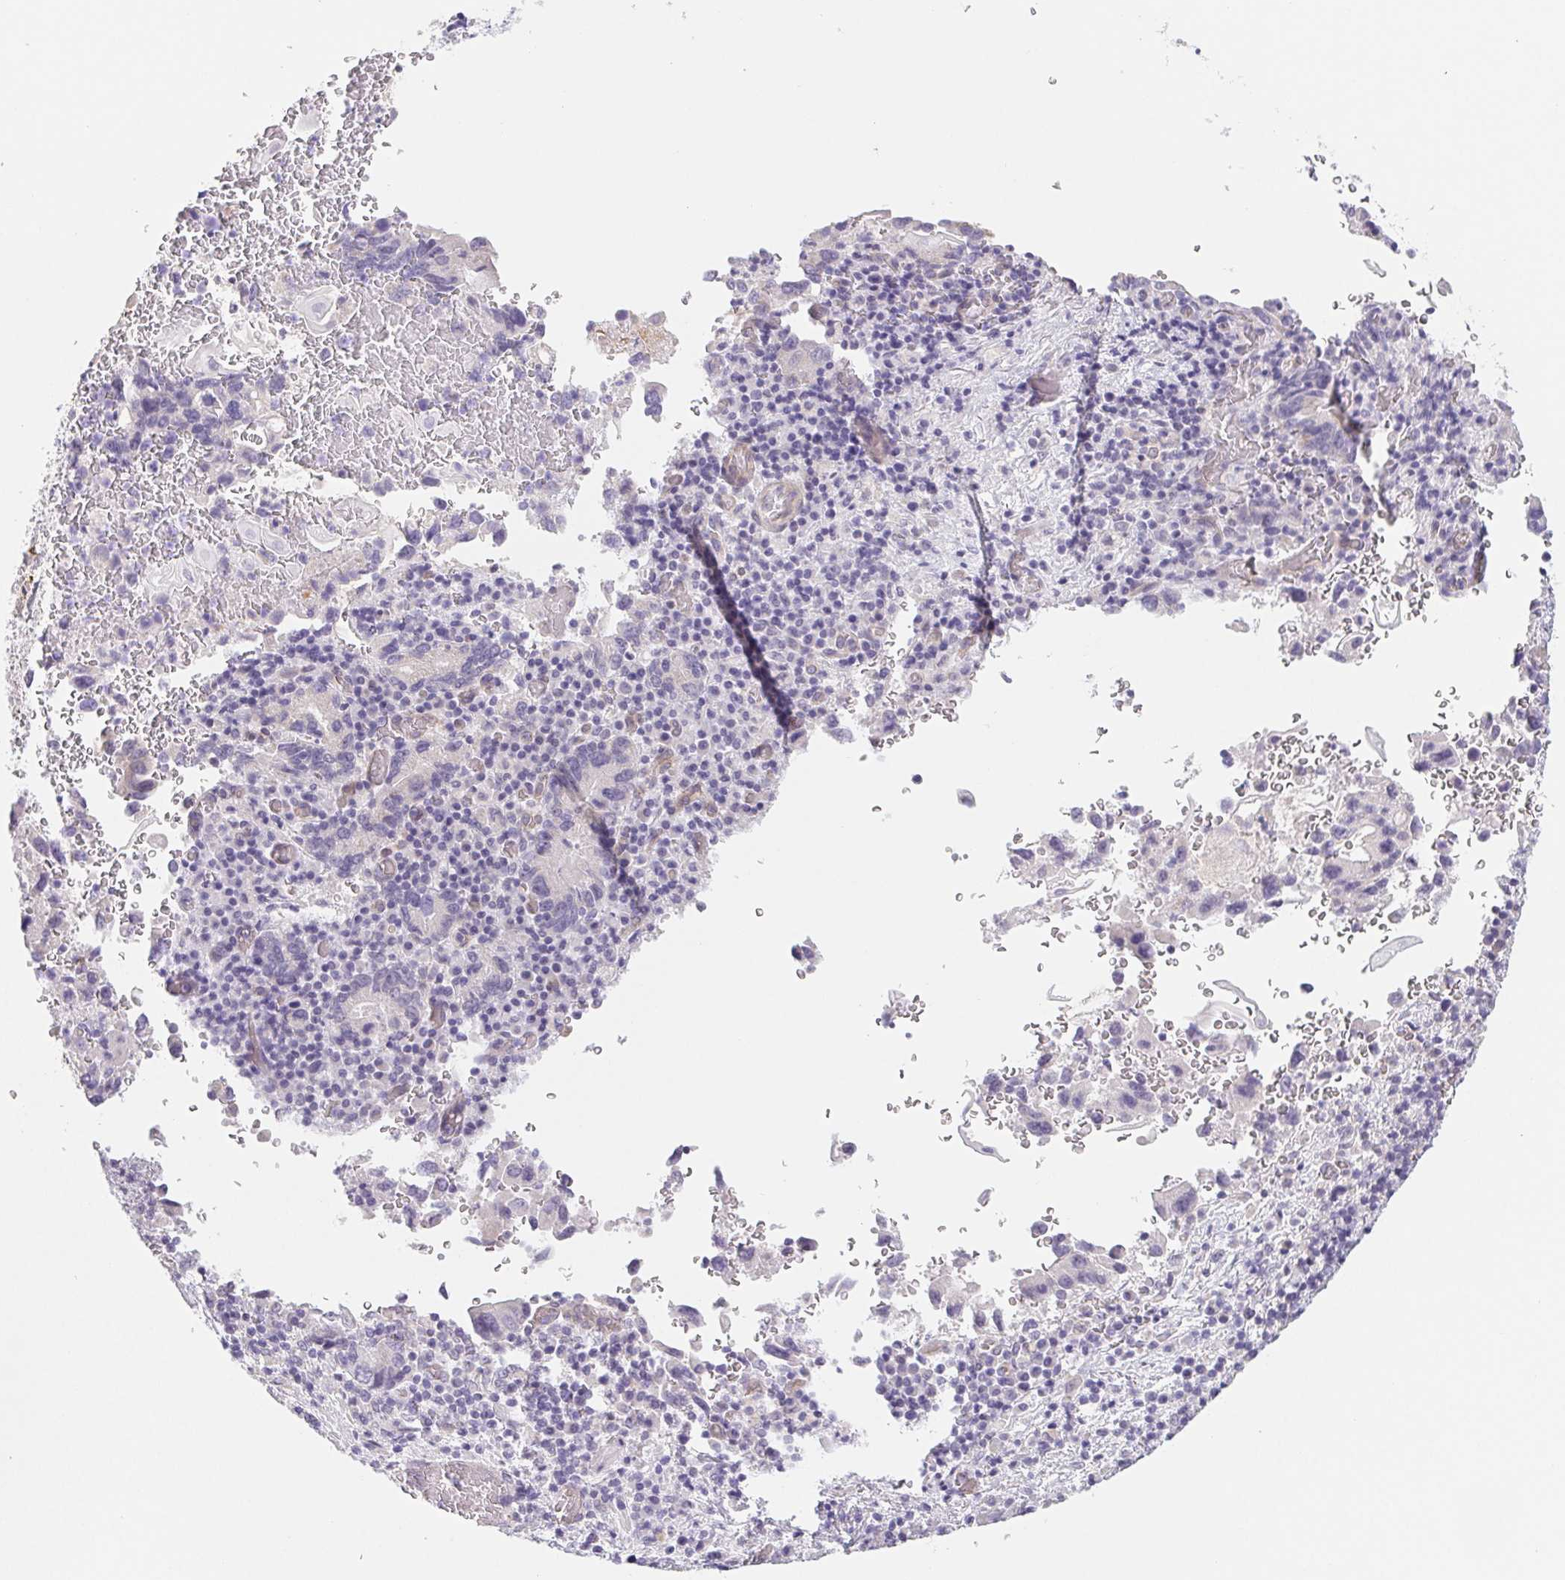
{"staining": {"intensity": "negative", "quantity": "none", "location": "none"}, "tissue": "stomach cancer", "cell_type": "Tumor cells", "image_type": "cancer", "snomed": [{"axis": "morphology", "description": "Adenocarcinoma, NOS"}, {"axis": "topography", "description": "Stomach, upper"}], "caption": "High power microscopy image of an immunohistochemistry (IHC) image of adenocarcinoma (stomach), revealing no significant positivity in tumor cells.", "gene": "CTNND2", "patient": {"sex": "male", "age": 74}}